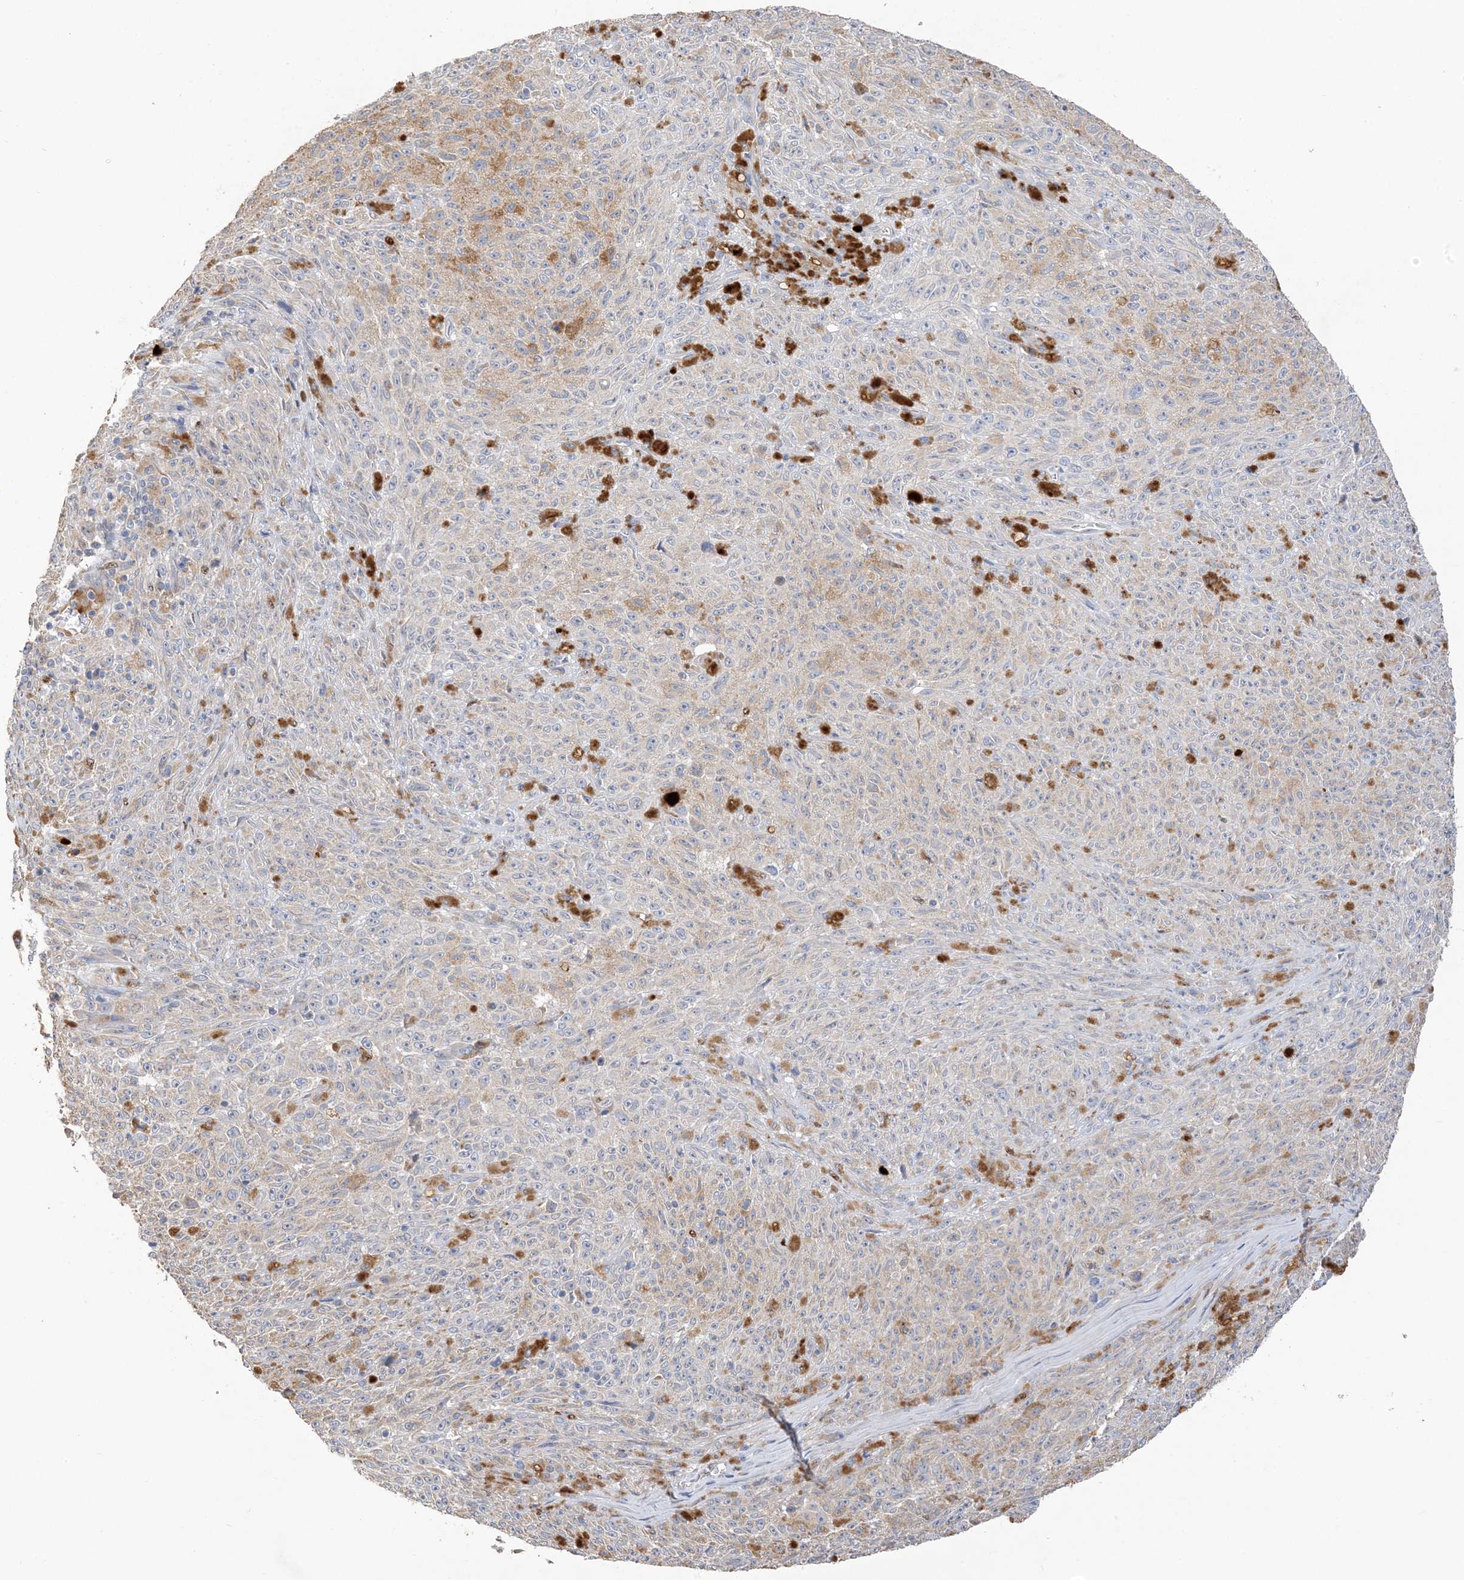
{"staining": {"intensity": "negative", "quantity": "none", "location": "none"}, "tissue": "melanoma", "cell_type": "Tumor cells", "image_type": "cancer", "snomed": [{"axis": "morphology", "description": "Malignant melanoma, NOS"}, {"axis": "topography", "description": "Skin"}], "caption": "A high-resolution image shows IHC staining of malignant melanoma, which exhibits no significant expression in tumor cells.", "gene": "DPP9", "patient": {"sex": "female", "age": 82}}